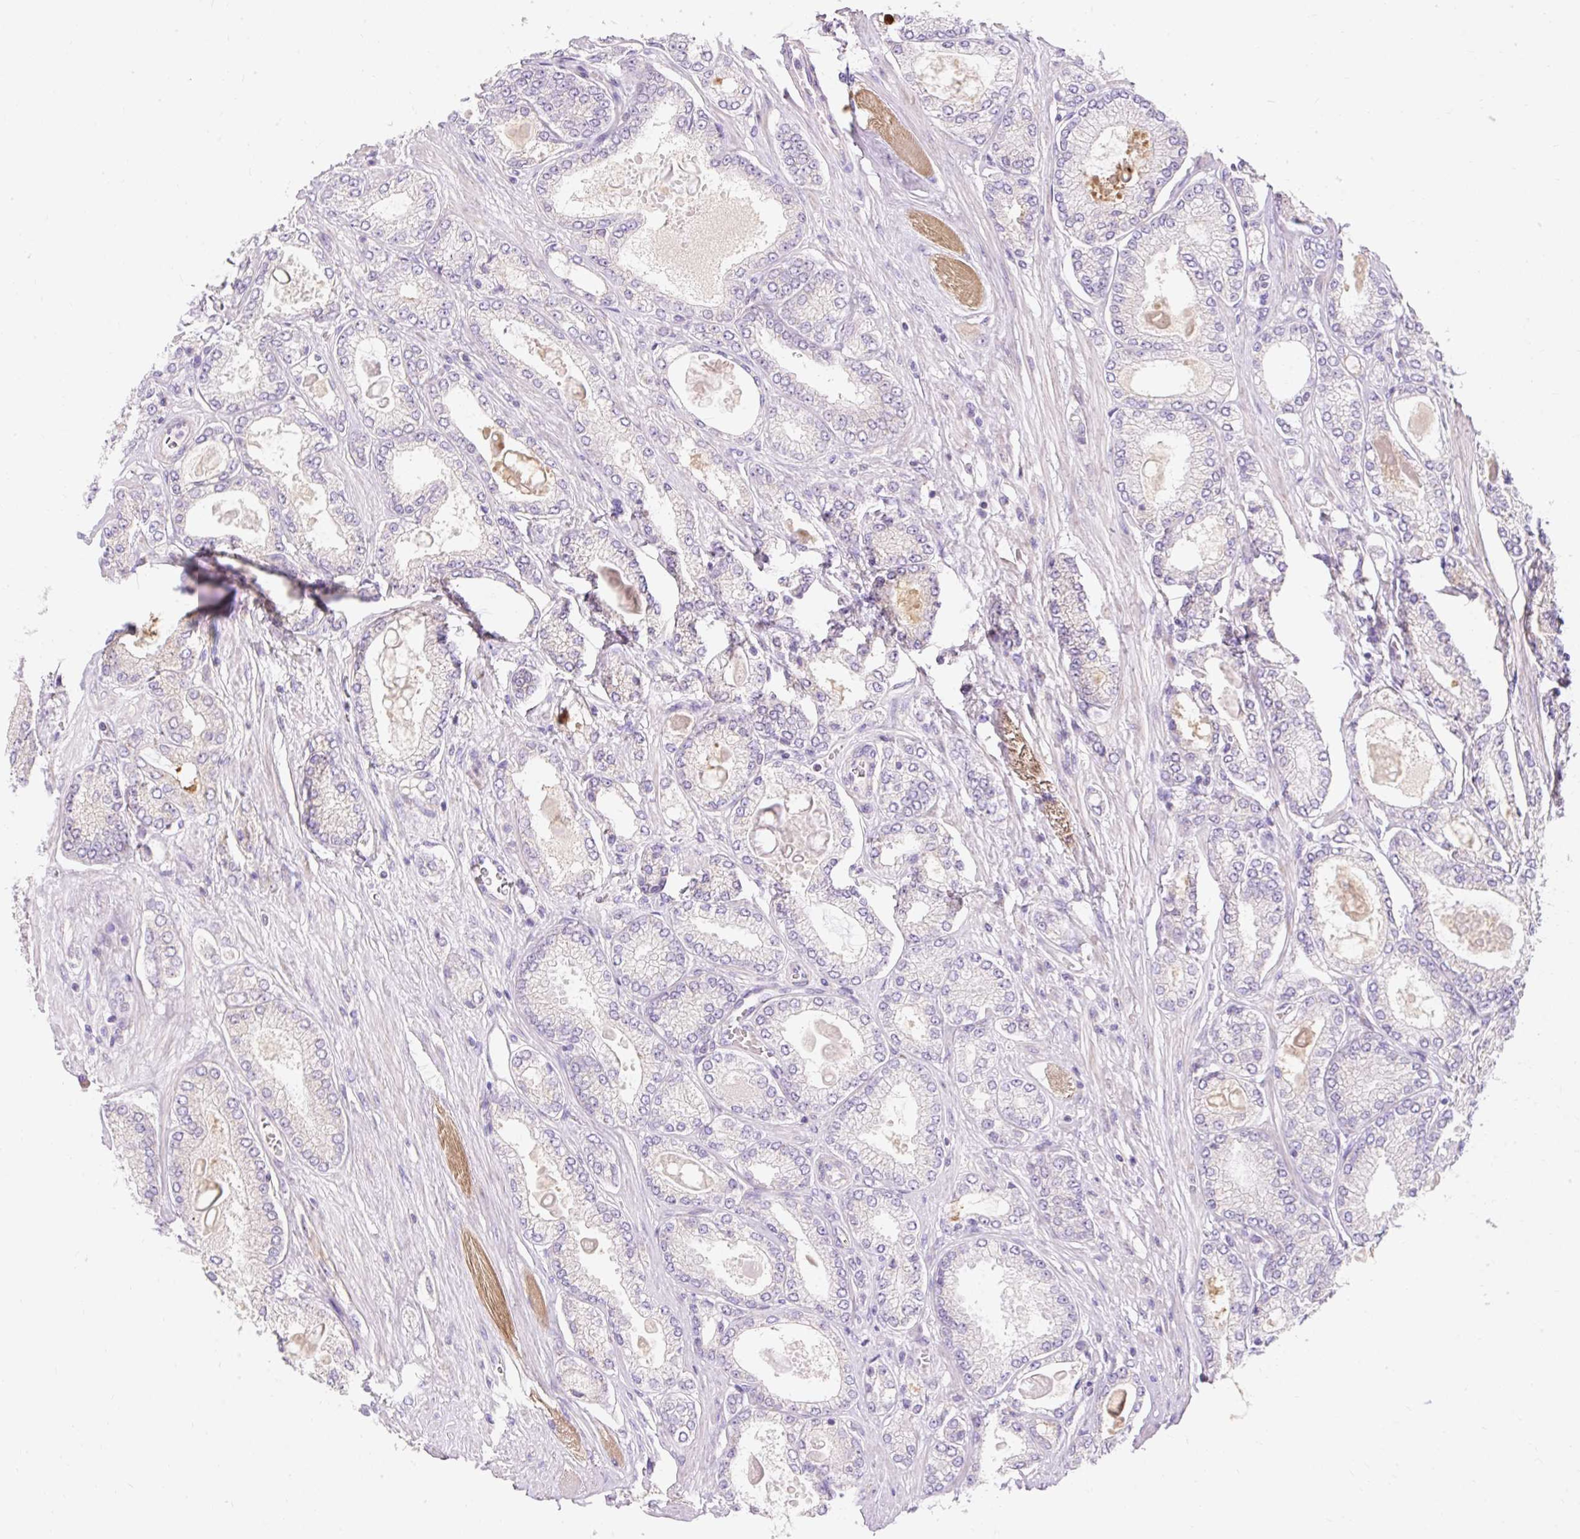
{"staining": {"intensity": "negative", "quantity": "none", "location": "none"}, "tissue": "prostate cancer", "cell_type": "Tumor cells", "image_type": "cancer", "snomed": [{"axis": "morphology", "description": "Adenocarcinoma, High grade"}, {"axis": "topography", "description": "Prostate"}], "caption": "High magnification brightfield microscopy of prostate cancer (adenocarcinoma (high-grade)) stained with DAB (3,3'-diaminobenzidine) (brown) and counterstained with hematoxylin (blue): tumor cells show no significant expression.", "gene": "PMAIP1", "patient": {"sex": "male", "age": 68}}